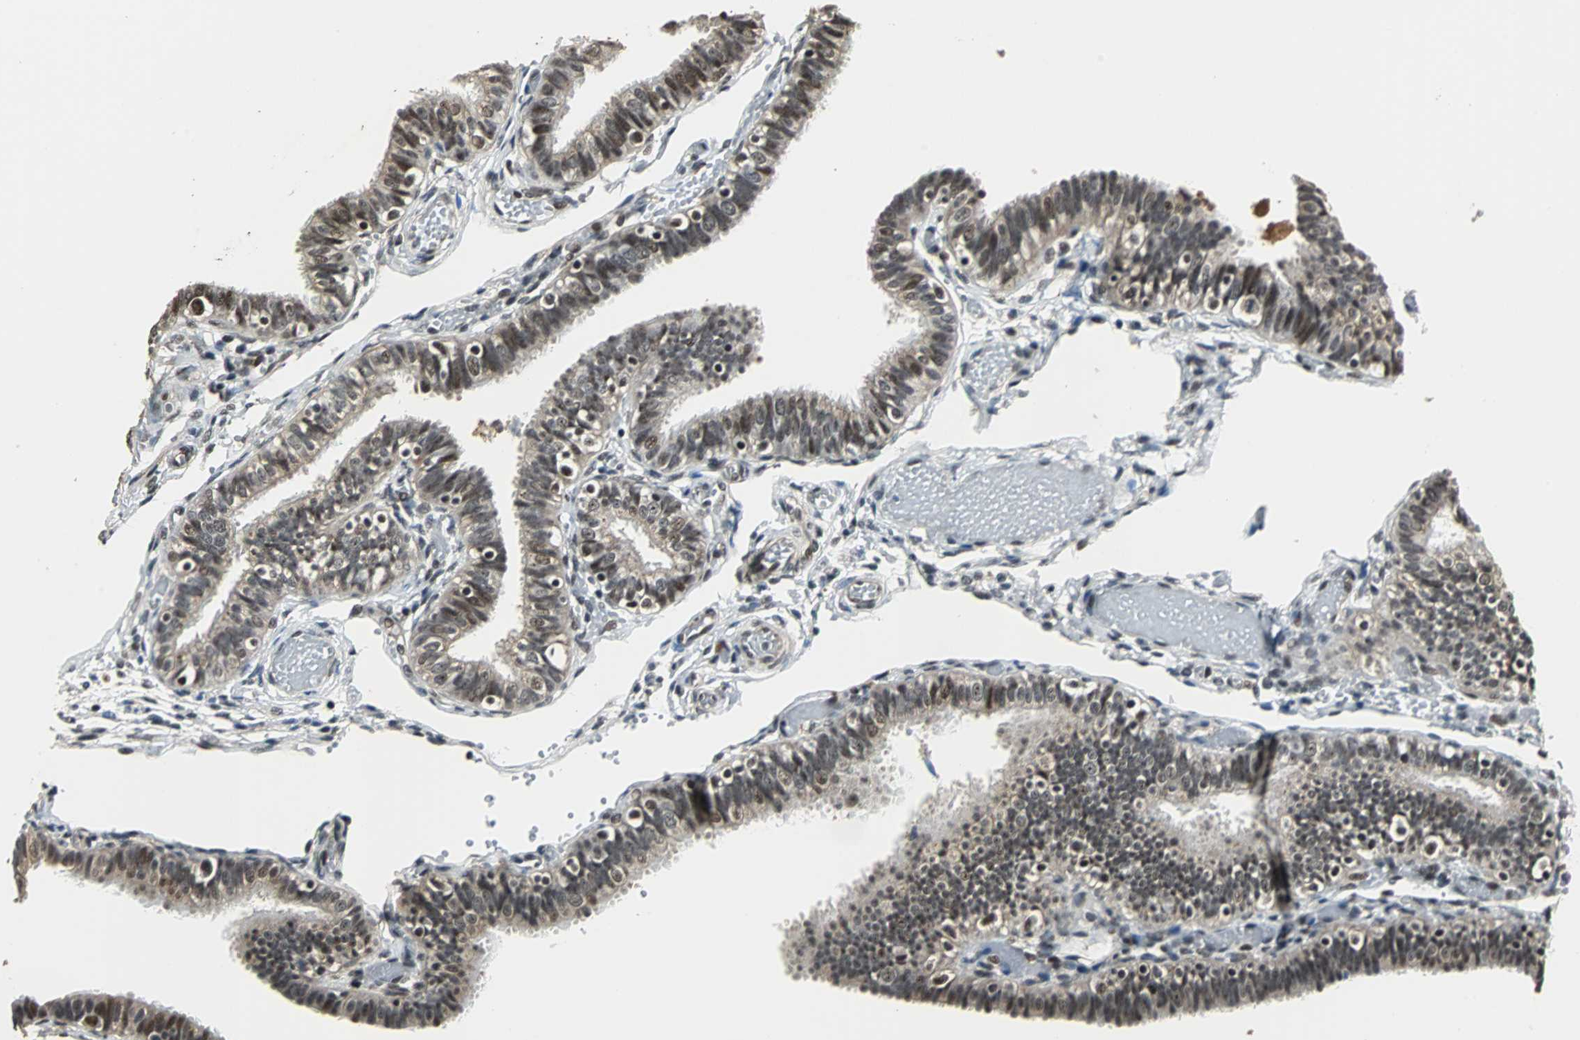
{"staining": {"intensity": "strong", "quantity": ">75%", "location": "nuclear"}, "tissue": "fallopian tube", "cell_type": "Glandular cells", "image_type": "normal", "snomed": [{"axis": "morphology", "description": "Normal tissue, NOS"}, {"axis": "topography", "description": "Fallopian tube"}], "caption": "Immunohistochemical staining of normal human fallopian tube exhibits high levels of strong nuclear staining in approximately >75% of glandular cells. The protein is shown in brown color, while the nuclei are stained blue.", "gene": "MED4", "patient": {"sex": "female", "age": 46}}